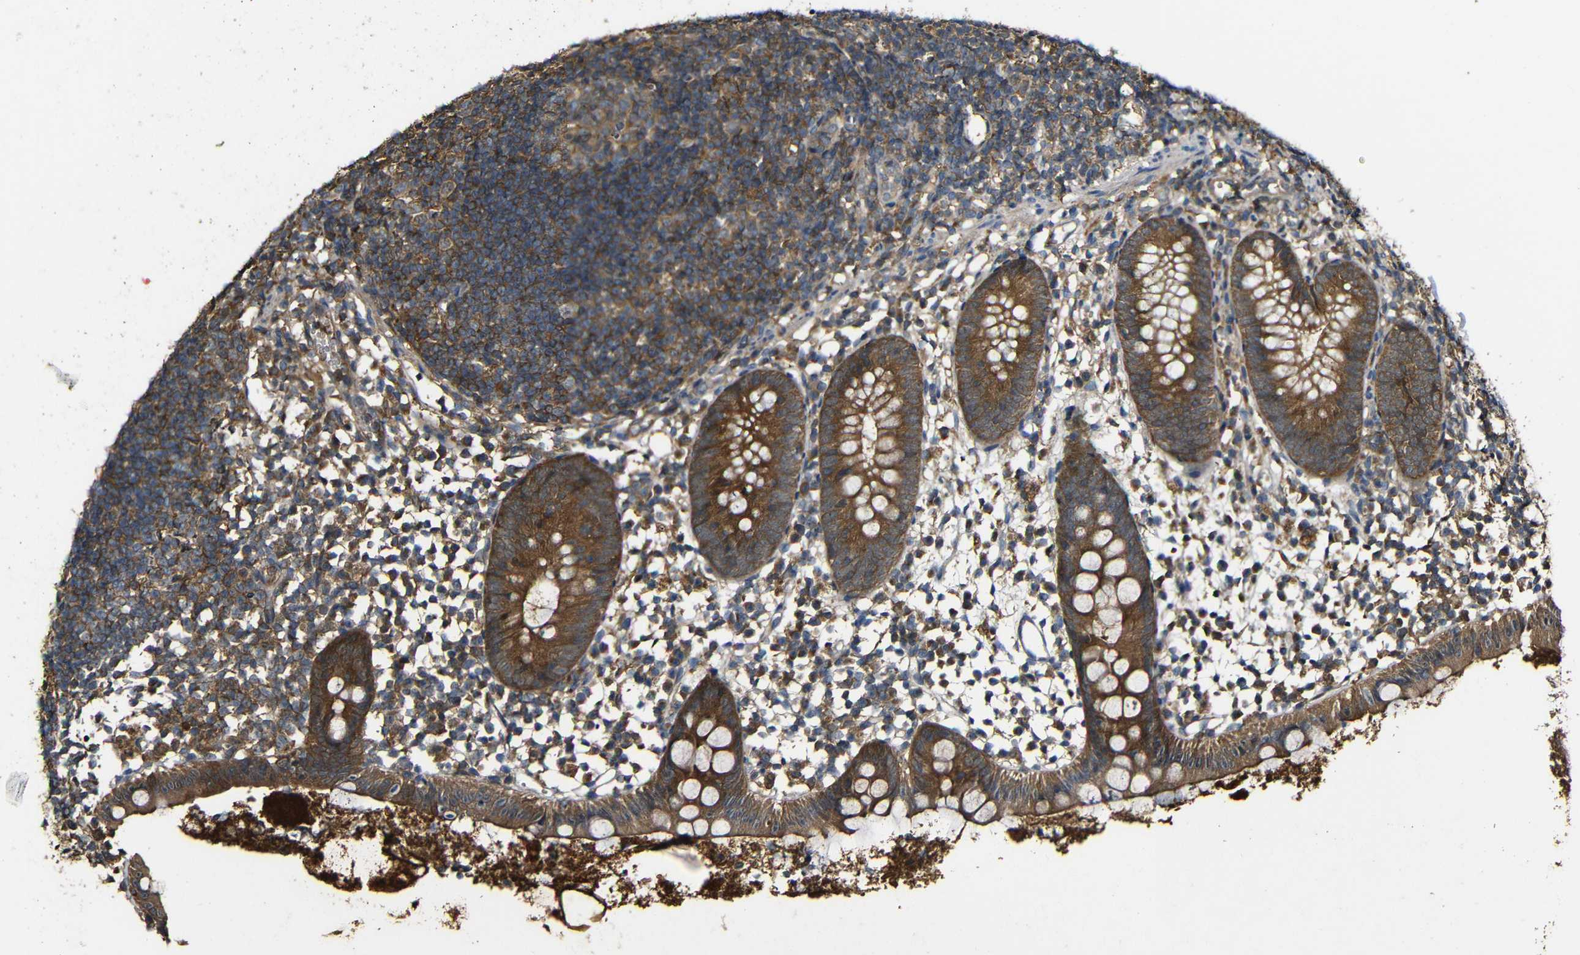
{"staining": {"intensity": "strong", "quantity": ">75%", "location": "cytoplasmic/membranous"}, "tissue": "appendix", "cell_type": "Glandular cells", "image_type": "normal", "snomed": [{"axis": "morphology", "description": "Normal tissue, NOS"}, {"axis": "topography", "description": "Appendix"}], "caption": "Immunohistochemistry photomicrograph of normal appendix: appendix stained using IHC shows high levels of strong protein expression localized specifically in the cytoplasmic/membranous of glandular cells, appearing as a cytoplasmic/membranous brown color.", "gene": "CASP8", "patient": {"sex": "female", "age": 20}}